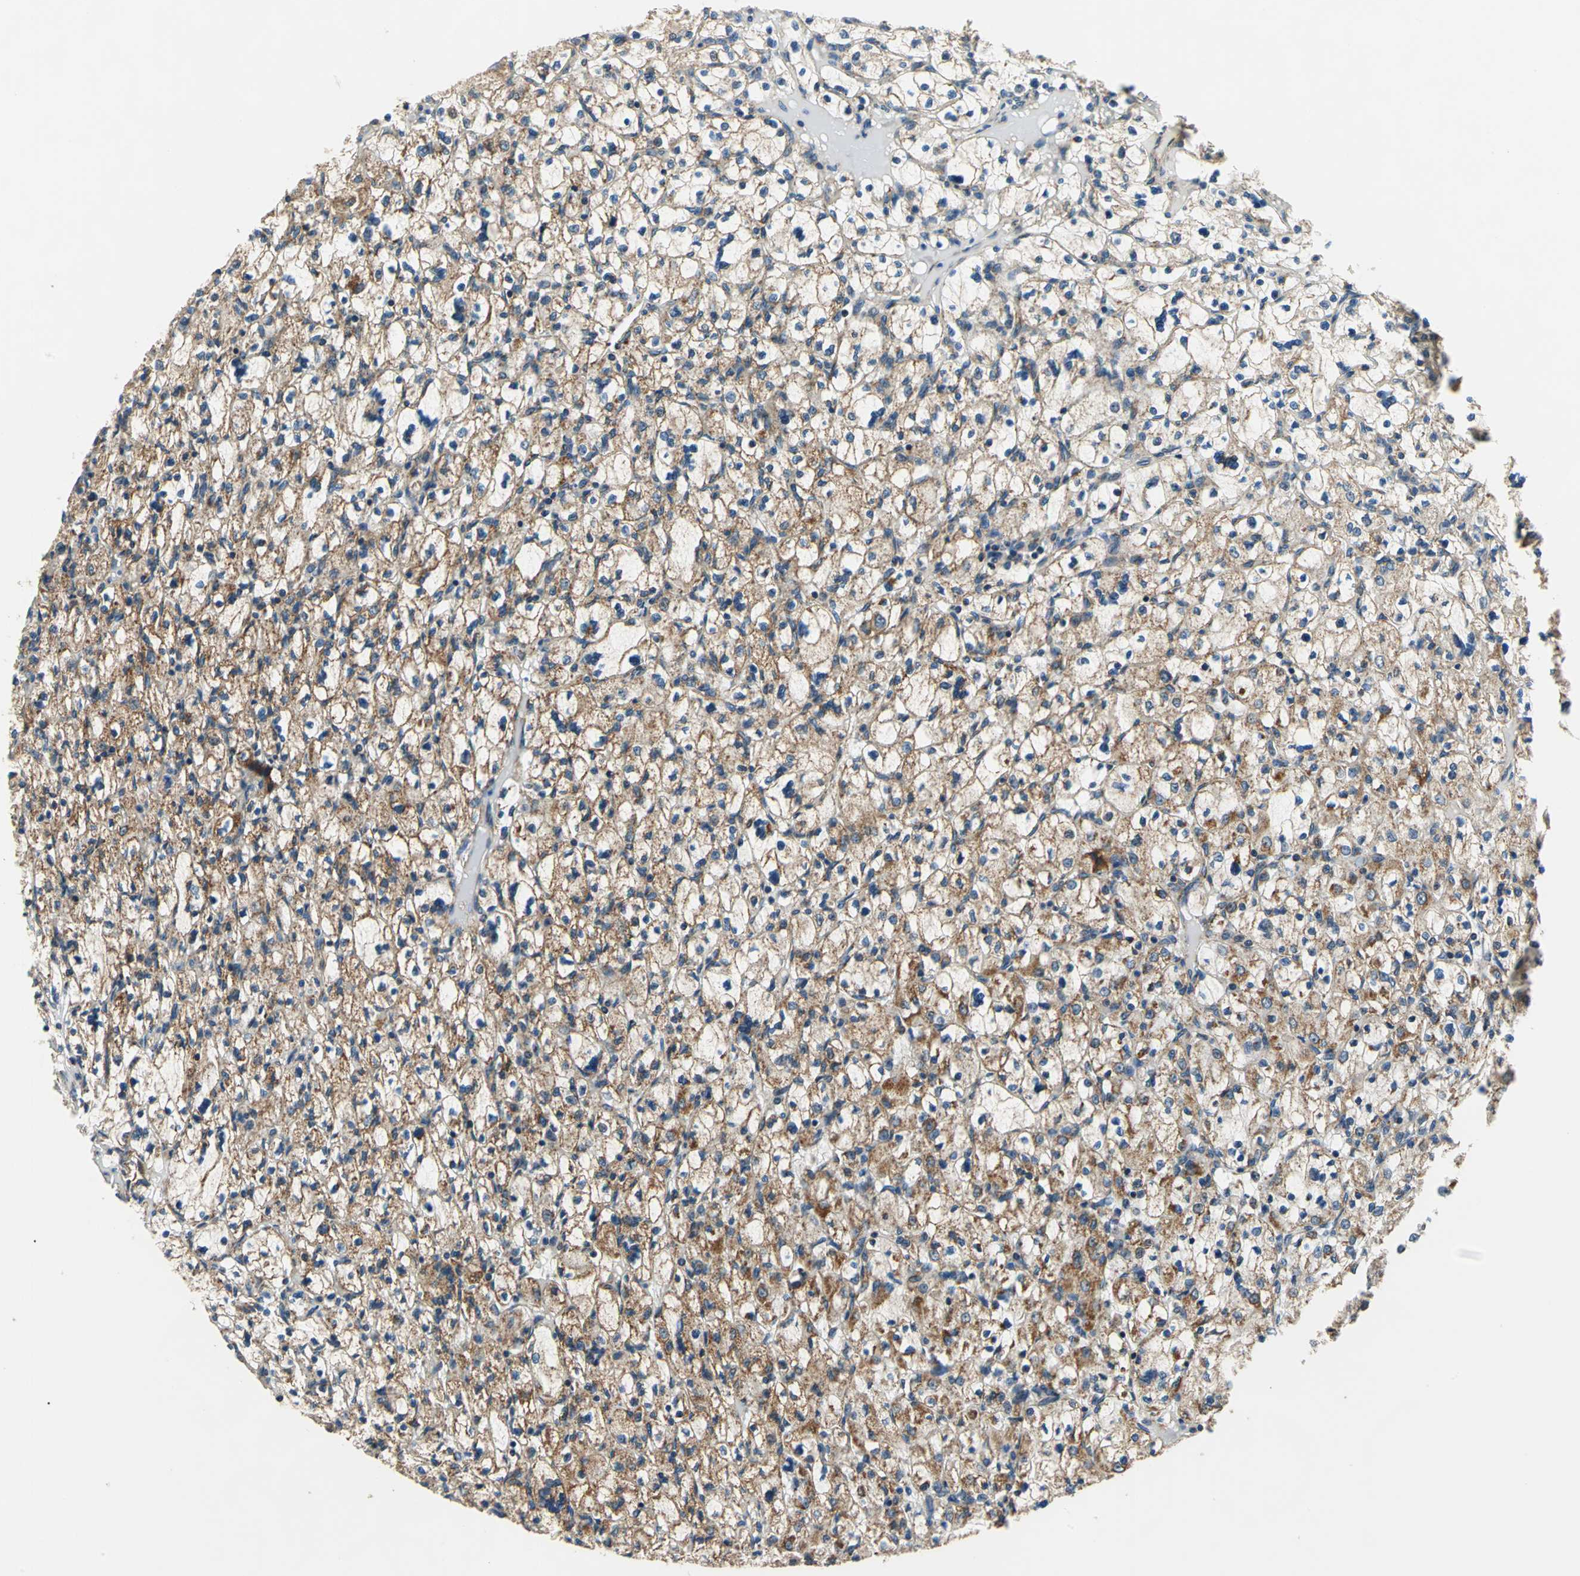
{"staining": {"intensity": "moderate", "quantity": ">75%", "location": "cytoplasmic/membranous"}, "tissue": "renal cancer", "cell_type": "Tumor cells", "image_type": "cancer", "snomed": [{"axis": "morphology", "description": "Adenocarcinoma, NOS"}, {"axis": "topography", "description": "Kidney"}], "caption": "High-power microscopy captured an IHC photomicrograph of renal cancer, revealing moderate cytoplasmic/membranous expression in about >75% of tumor cells. (IHC, brightfield microscopy, high magnification).", "gene": "MRPS22", "patient": {"sex": "female", "age": 83}}